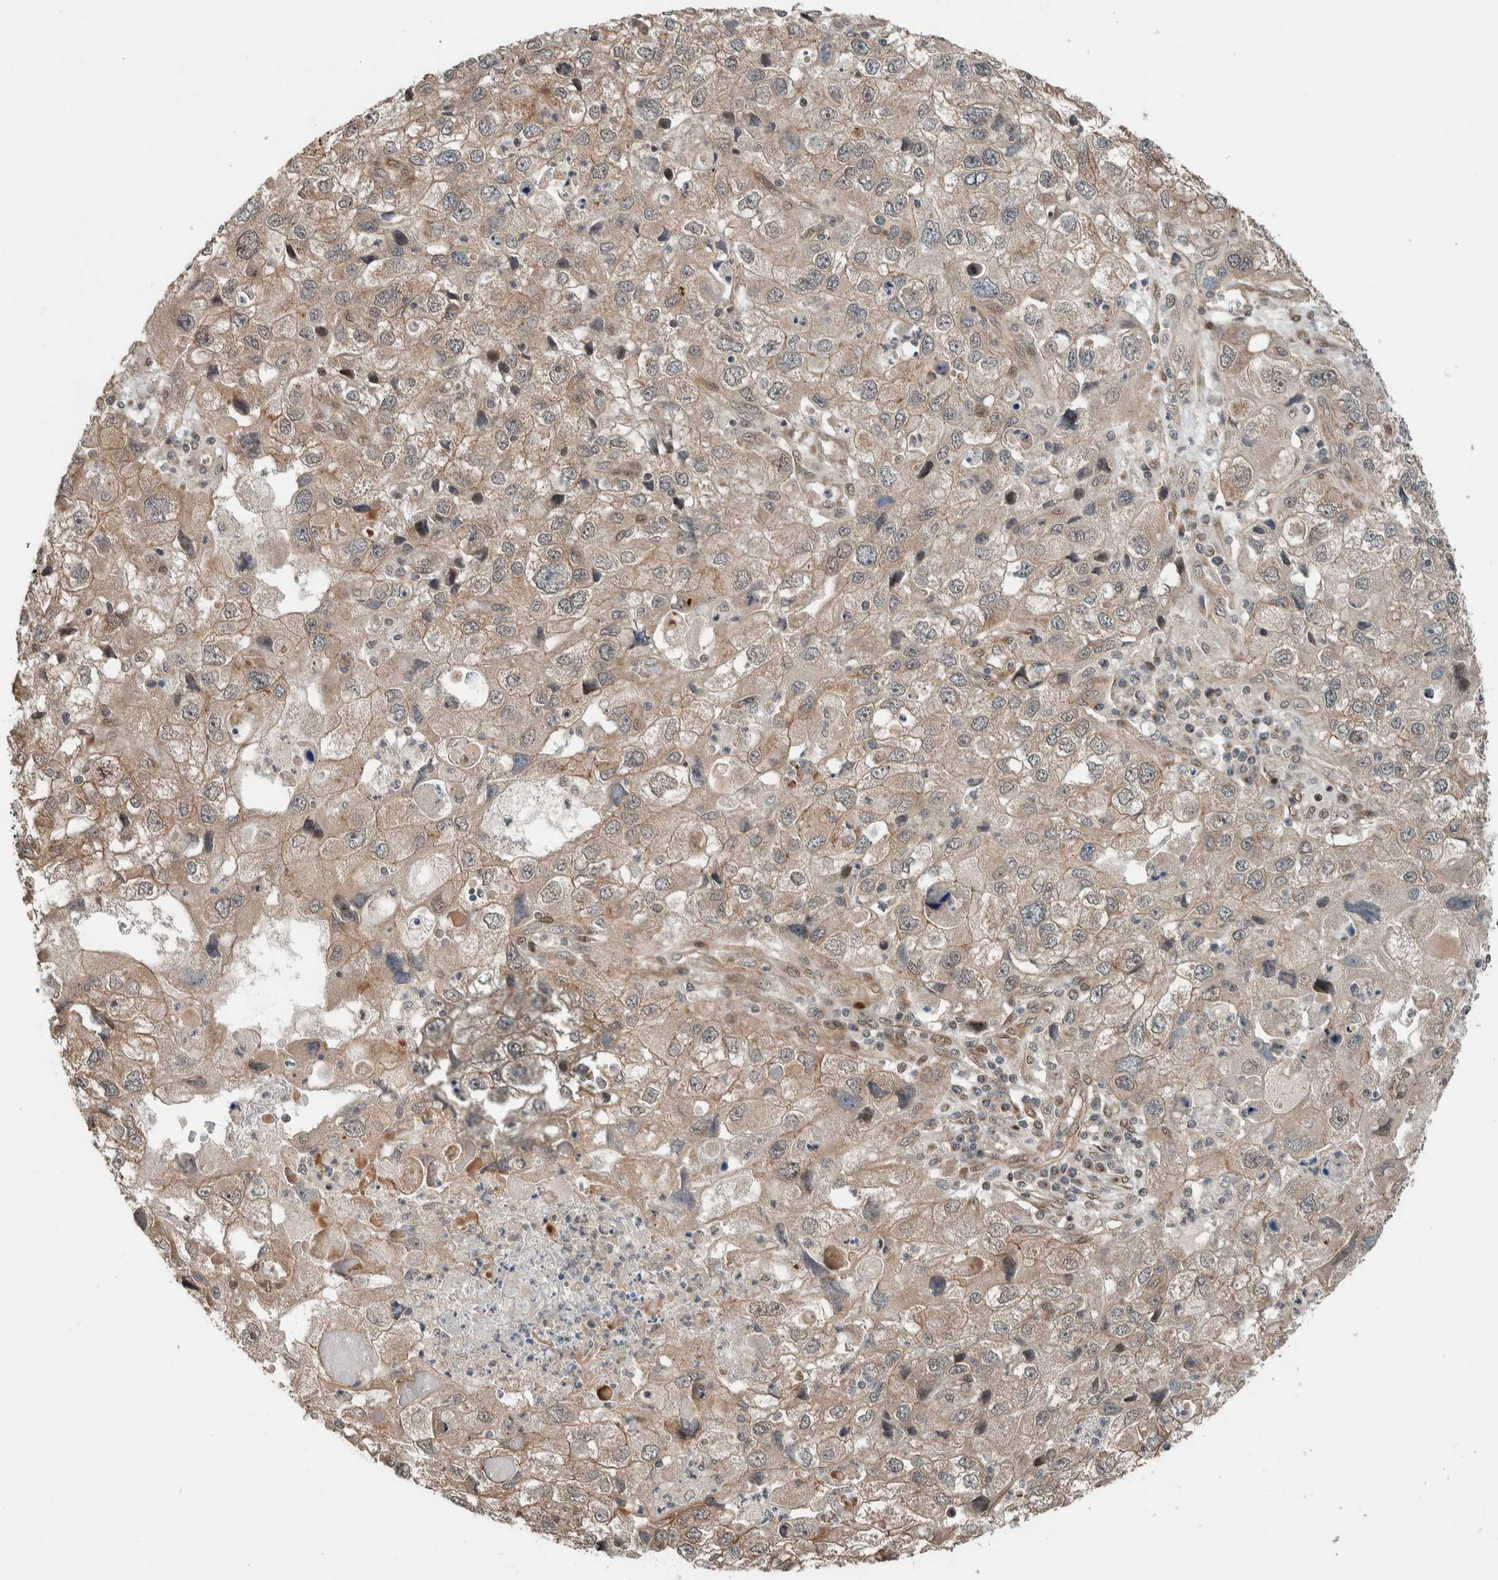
{"staining": {"intensity": "weak", "quantity": "25%-75%", "location": "cytoplasmic/membranous"}, "tissue": "endometrial cancer", "cell_type": "Tumor cells", "image_type": "cancer", "snomed": [{"axis": "morphology", "description": "Adenocarcinoma, NOS"}, {"axis": "topography", "description": "Endometrium"}], "caption": "Endometrial cancer stained for a protein shows weak cytoplasmic/membranous positivity in tumor cells.", "gene": "STXBP4", "patient": {"sex": "female", "age": 49}}